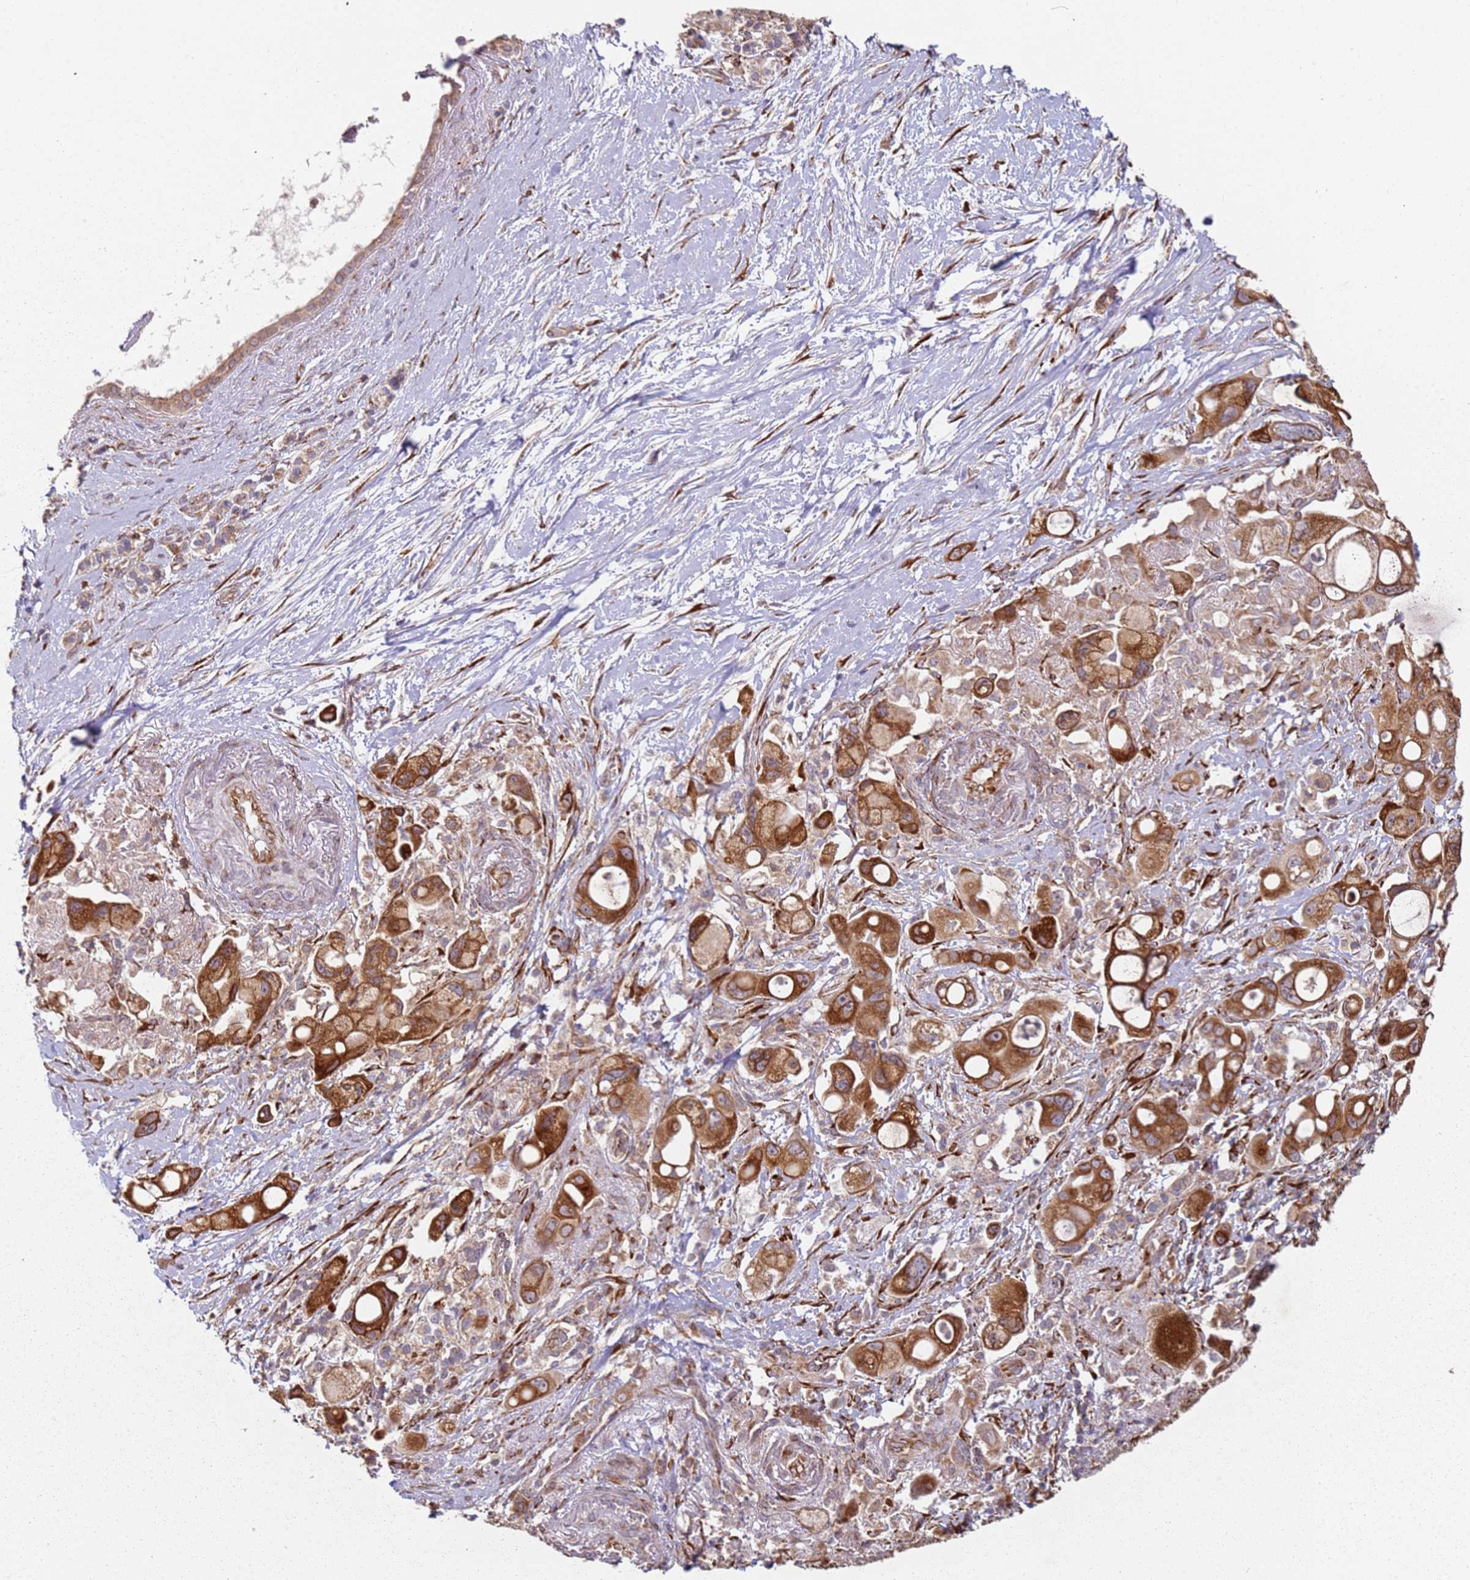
{"staining": {"intensity": "strong", "quantity": ">75%", "location": "cytoplasmic/membranous"}, "tissue": "pancreatic cancer", "cell_type": "Tumor cells", "image_type": "cancer", "snomed": [{"axis": "morphology", "description": "Adenocarcinoma, NOS"}, {"axis": "topography", "description": "Pancreas"}], "caption": "Human adenocarcinoma (pancreatic) stained with a brown dye reveals strong cytoplasmic/membranous positive positivity in approximately >75% of tumor cells.", "gene": "ARFRP1", "patient": {"sex": "male", "age": 68}}